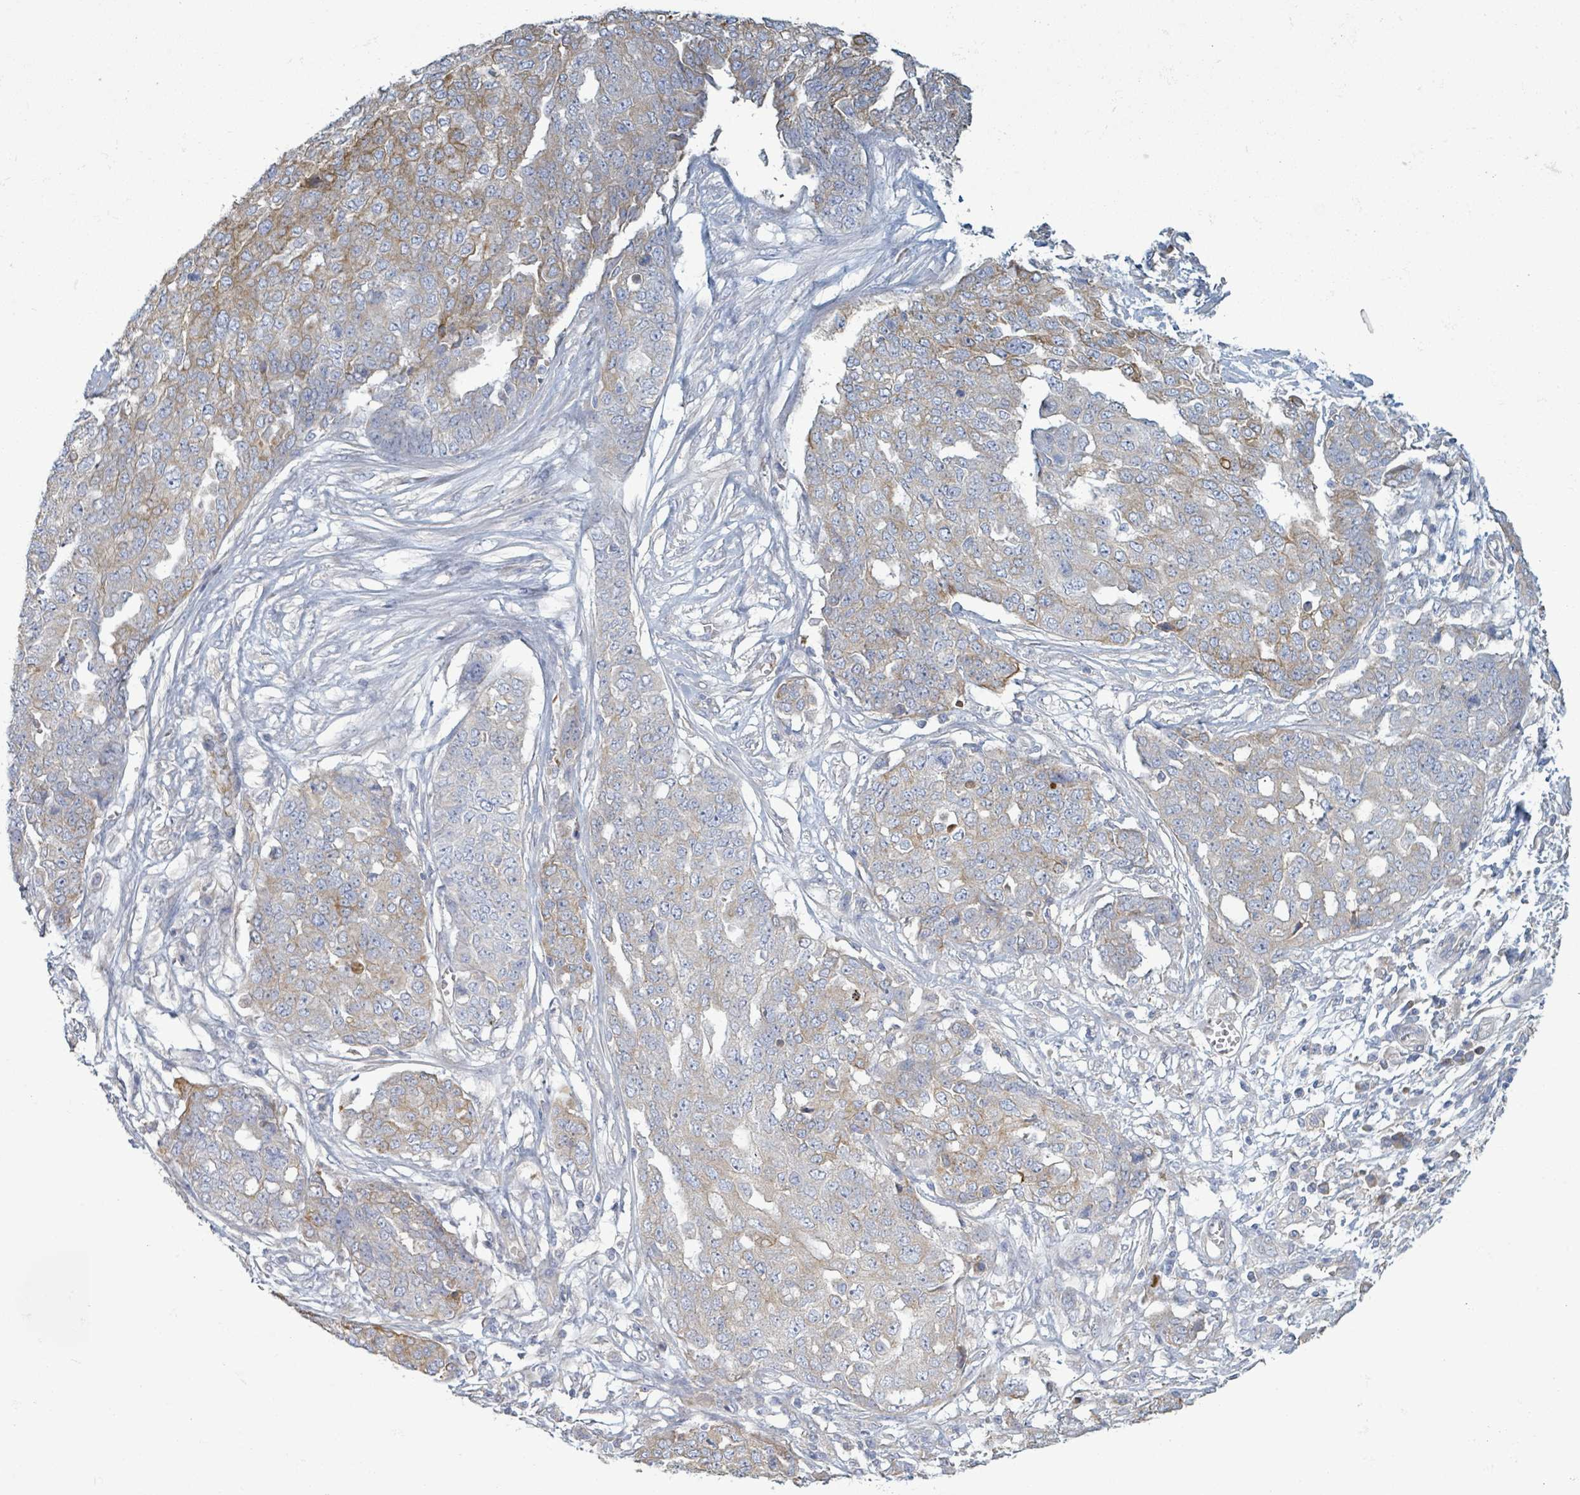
{"staining": {"intensity": "moderate", "quantity": "25%-75%", "location": "cytoplasmic/membranous"}, "tissue": "ovarian cancer", "cell_type": "Tumor cells", "image_type": "cancer", "snomed": [{"axis": "morphology", "description": "Cystadenocarcinoma, serous, NOS"}, {"axis": "topography", "description": "Soft tissue"}, {"axis": "topography", "description": "Ovary"}], "caption": "Ovarian serous cystadenocarcinoma tissue demonstrates moderate cytoplasmic/membranous positivity in approximately 25%-75% of tumor cells, visualized by immunohistochemistry. The staining was performed using DAB (3,3'-diaminobenzidine) to visualize the protein expression in brown, while the nuclei were stained in blue with hematoxylin (Magnification: 20x).", "gene": "COL13A1", "patient": {"sex": "female", "age": 57}}